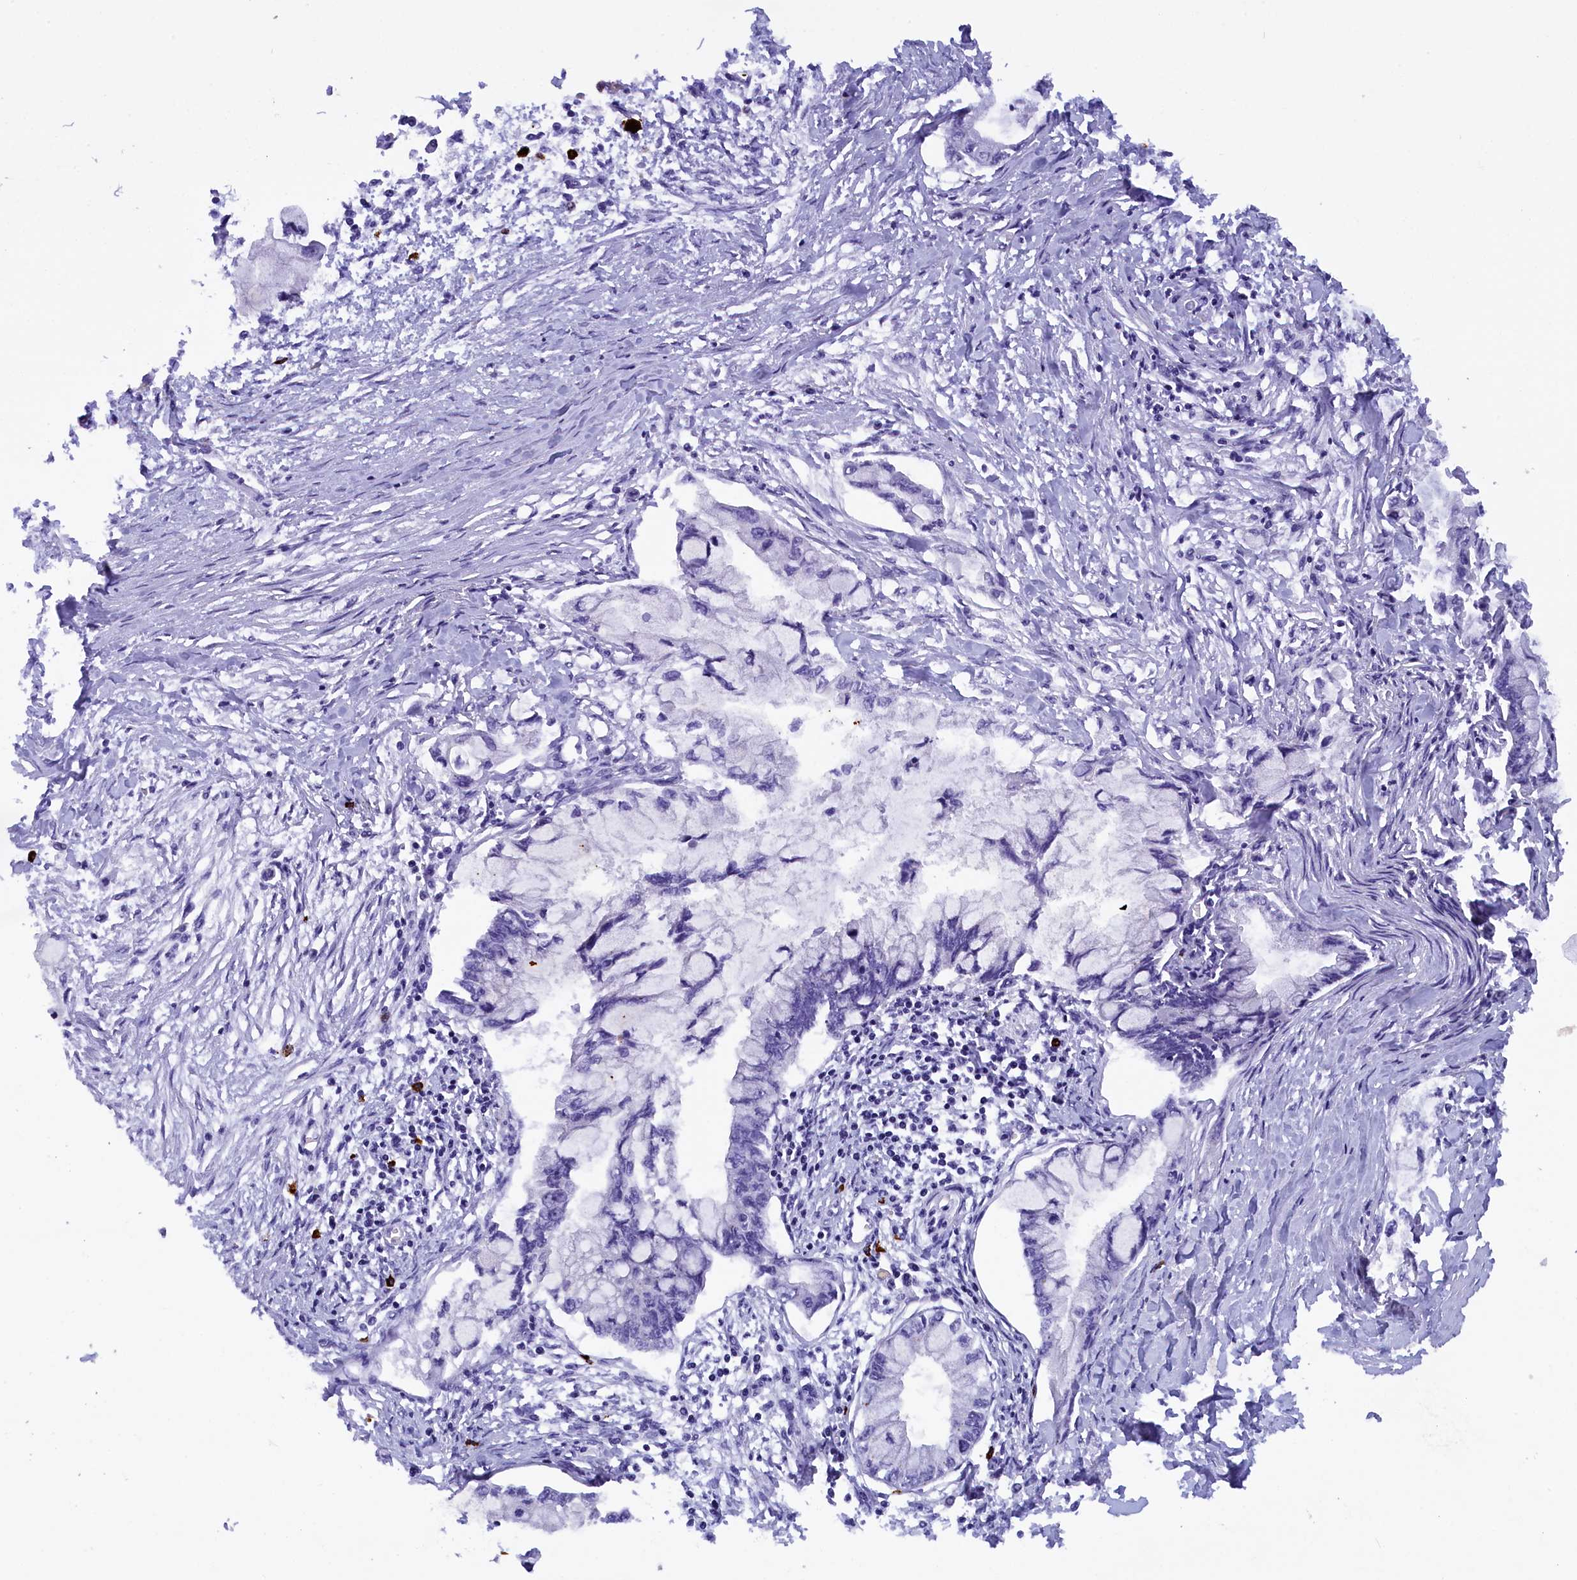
{"staining": {"intensity": "negative", "quantity": "none", "location": "none"}, "tissue": "pancreatic cancer", "cell_type": "Tumor cells", "image_type": "cancer", "snomed": [{"axis": "morphology", "description": "Adenocarcinoma, NOS"}, {"axis": "topography", "description": "Pancreas"}], "caption": "High magnification brightfield microscopy of pancreatic adenocarcinoma stained with DAB (3,3'-diaminobenzidine) (brown) and counterstained with hematoxylin (blue): tumor cells show no significant expression. (Immunohistochemistry (ihc), brightfield microscopy, high magnification).", "gene": "RTTN", "patient": {"sex": "male", "age": 48}}